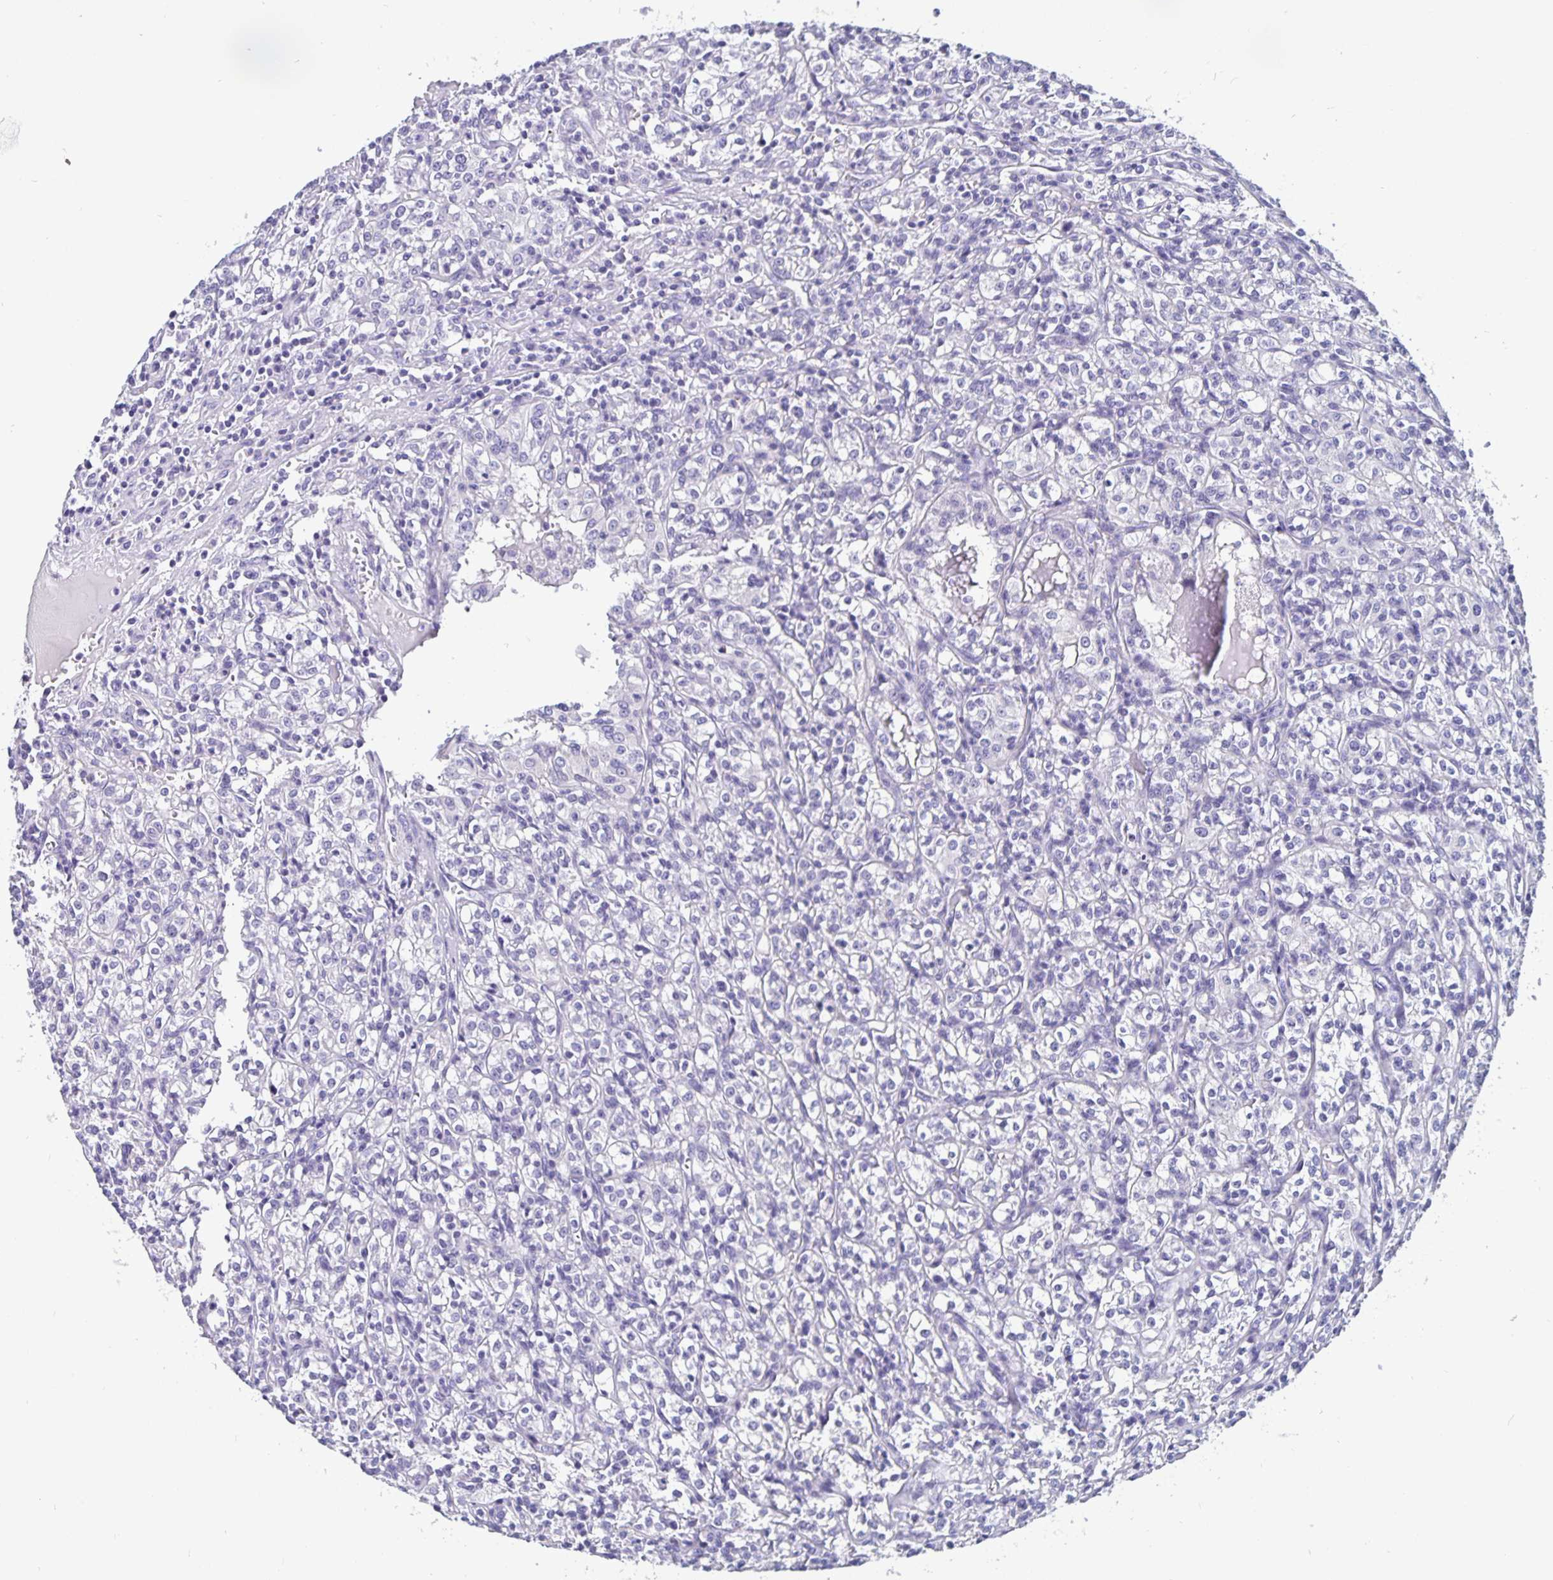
{"staining": {"intensity": "negative", "quantity": "none", "location": "none"}, "tissue": "renal cancer", "cell_type": "Tumor cells", "image_type": "cancer", "snomed": [{"axis": "morphology", "description": "Adenocarcinoma, NOS"}, {"axis": "topography", "description": "Kidney"}], "caption": "Renal cancer stained for a protein using immunohistochemistry shows no staining tumor cells.", "gene": "ODF3B", "patient": {"sex": "male", "age": 36}}